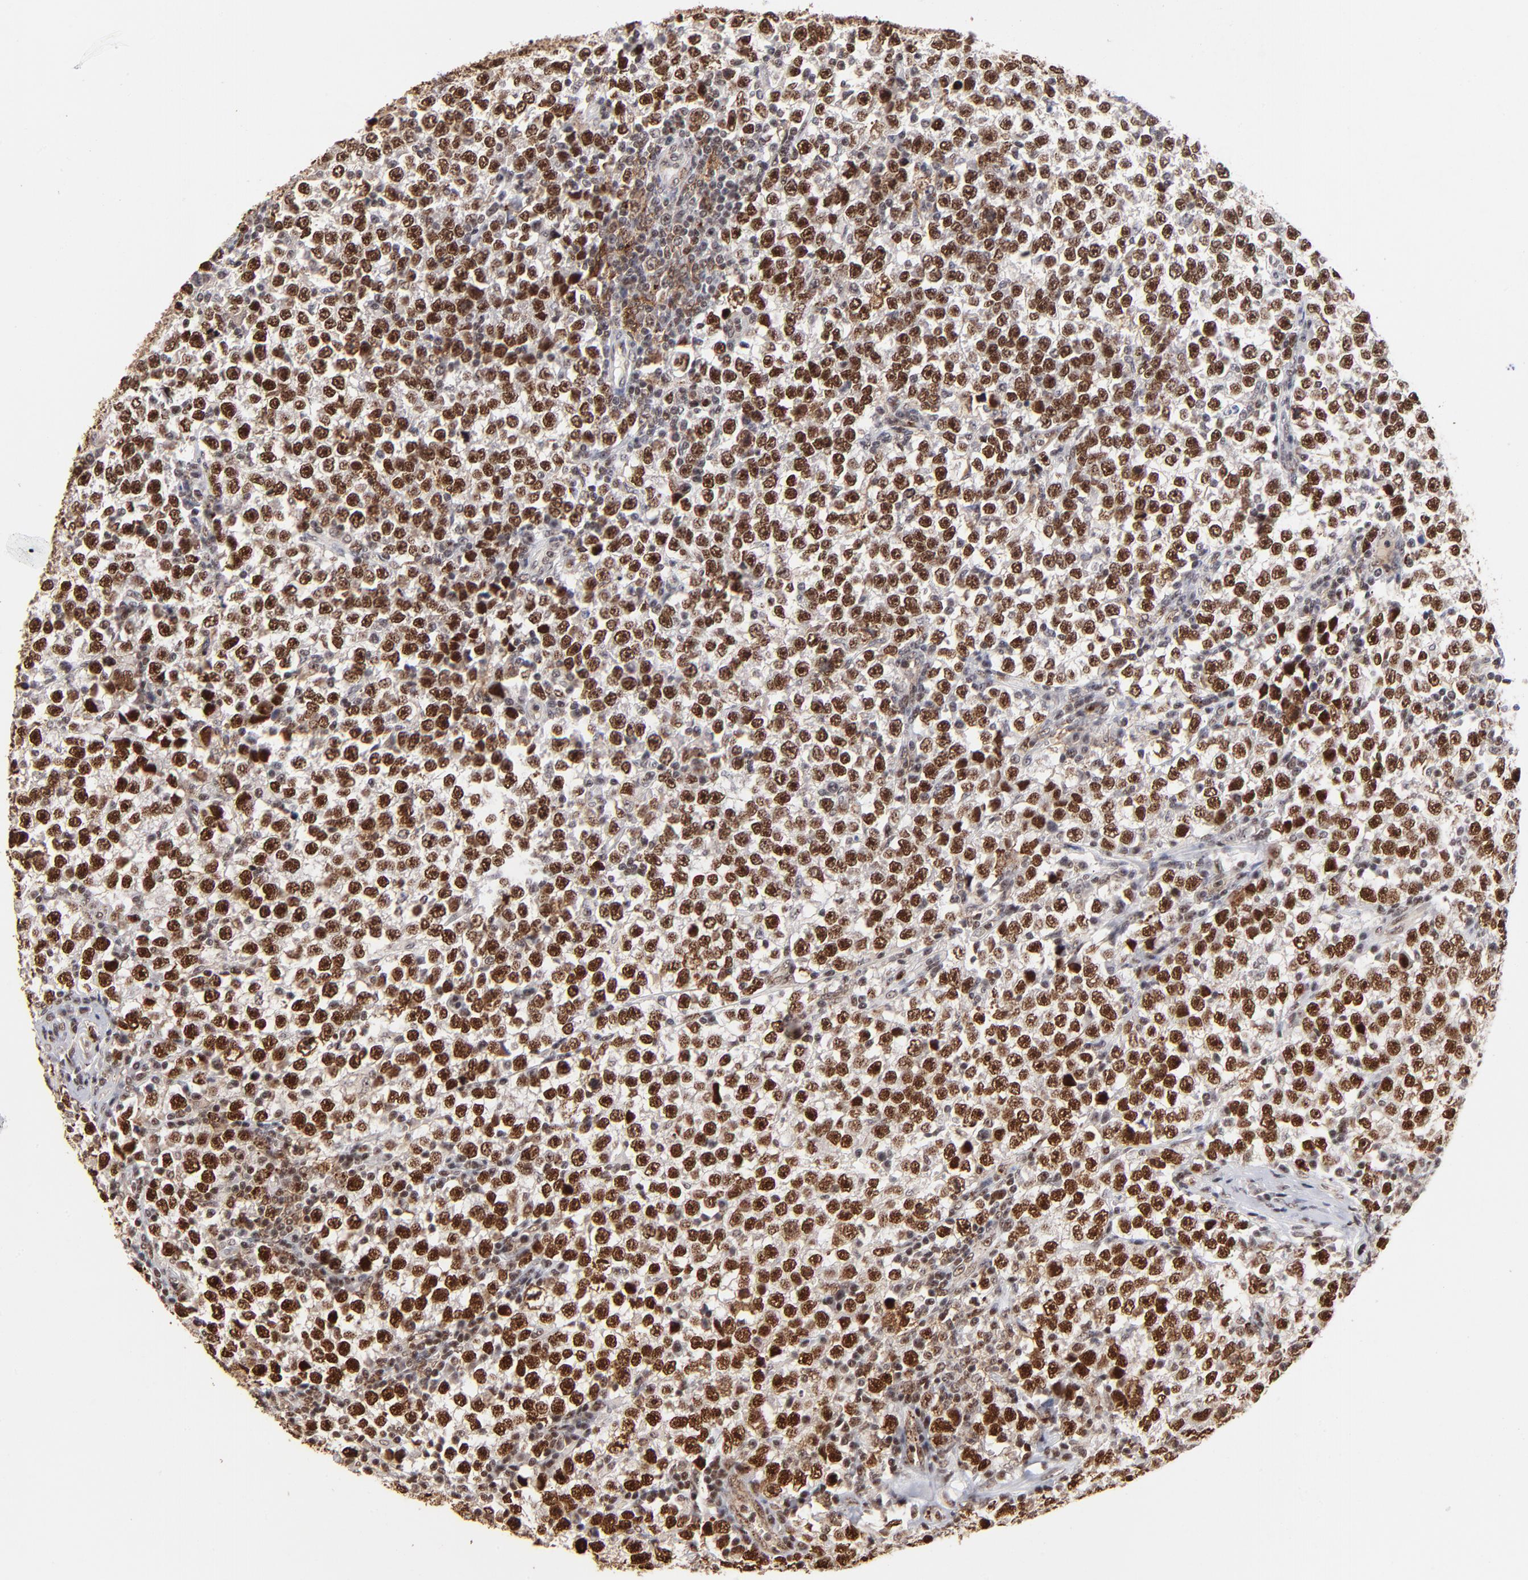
{"staining": {"intensity": "strong", "quantity": ">75%", "location": "nuclear"}, "tissue": "testis cancer", "cell_type": "Tumor cells", "image_type": "cancer", "snomed": [{"axis": "morphology", "description": "Seminoma, NOS"}, {"axis": "topography", "description": "Testis"}], "caption": "Testis seminoma stained with DAB (3,3'-diaminobenzidine) immunohistochemistry displays high levels of strong nuclear expression in about >75% of tumor cells.", "gene": "ZNF146", "patient": {"sex": "male", "age": 43}}